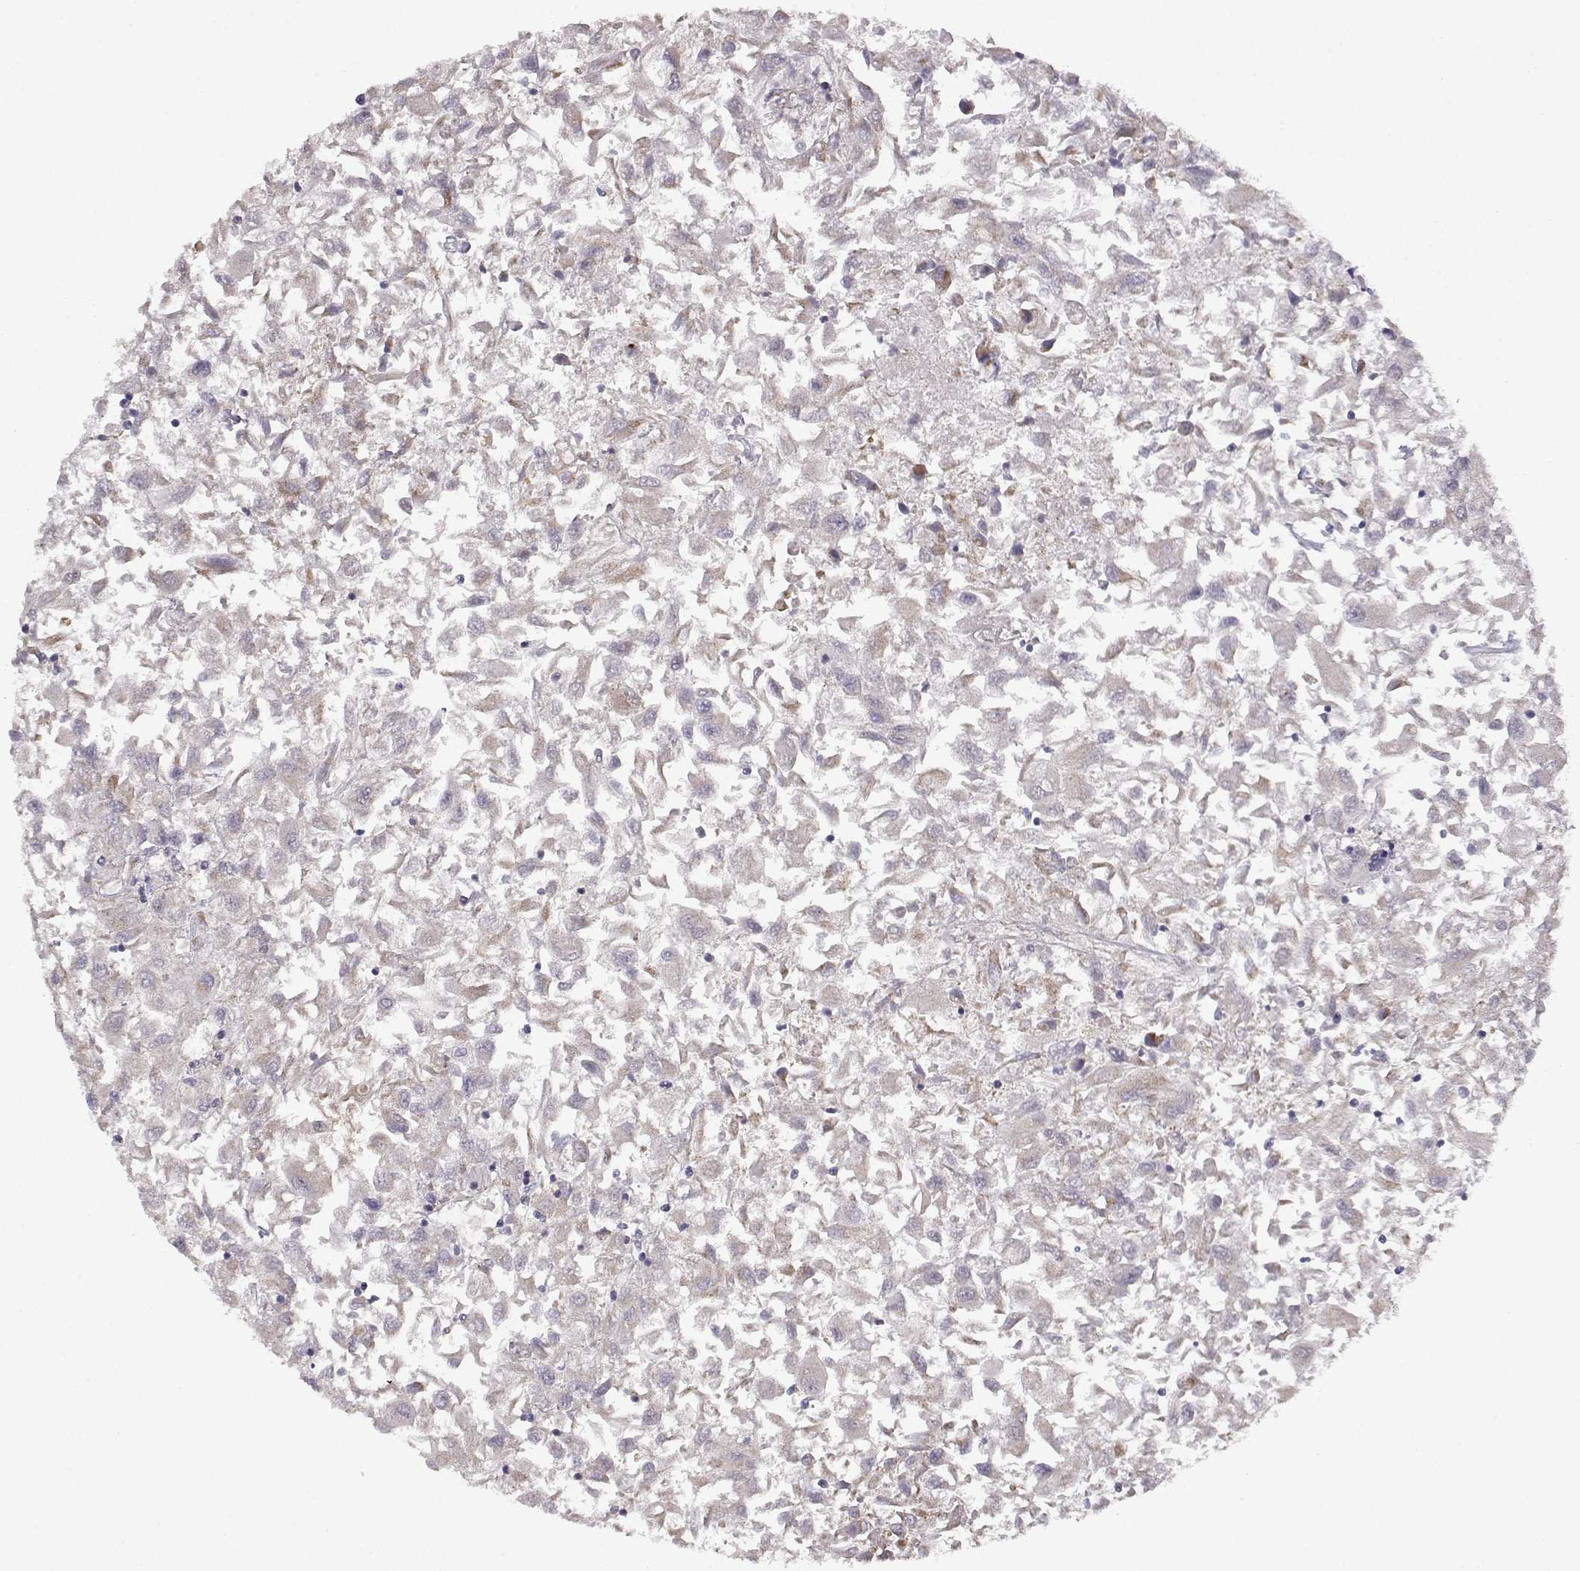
{"staining": {"intensity": "weak", "quantity": "<25%", "location": "cytoplasmic/membranous"}, "tissue": "renal cancer", "cell_type": "Tumor cells", "image_type": "cancer", "snomed": [{"axis": "morphology", "description": "Adenocarcinoma, NOS"}, {"axis": "topography", "description": "Kidney"}], "caption": "This is an immunohistochemistry micrograph of human renal cancer. There is no positivity in tumor cells.", "gene": "DDC", "patient": {"sex": "female", "age": 76}}